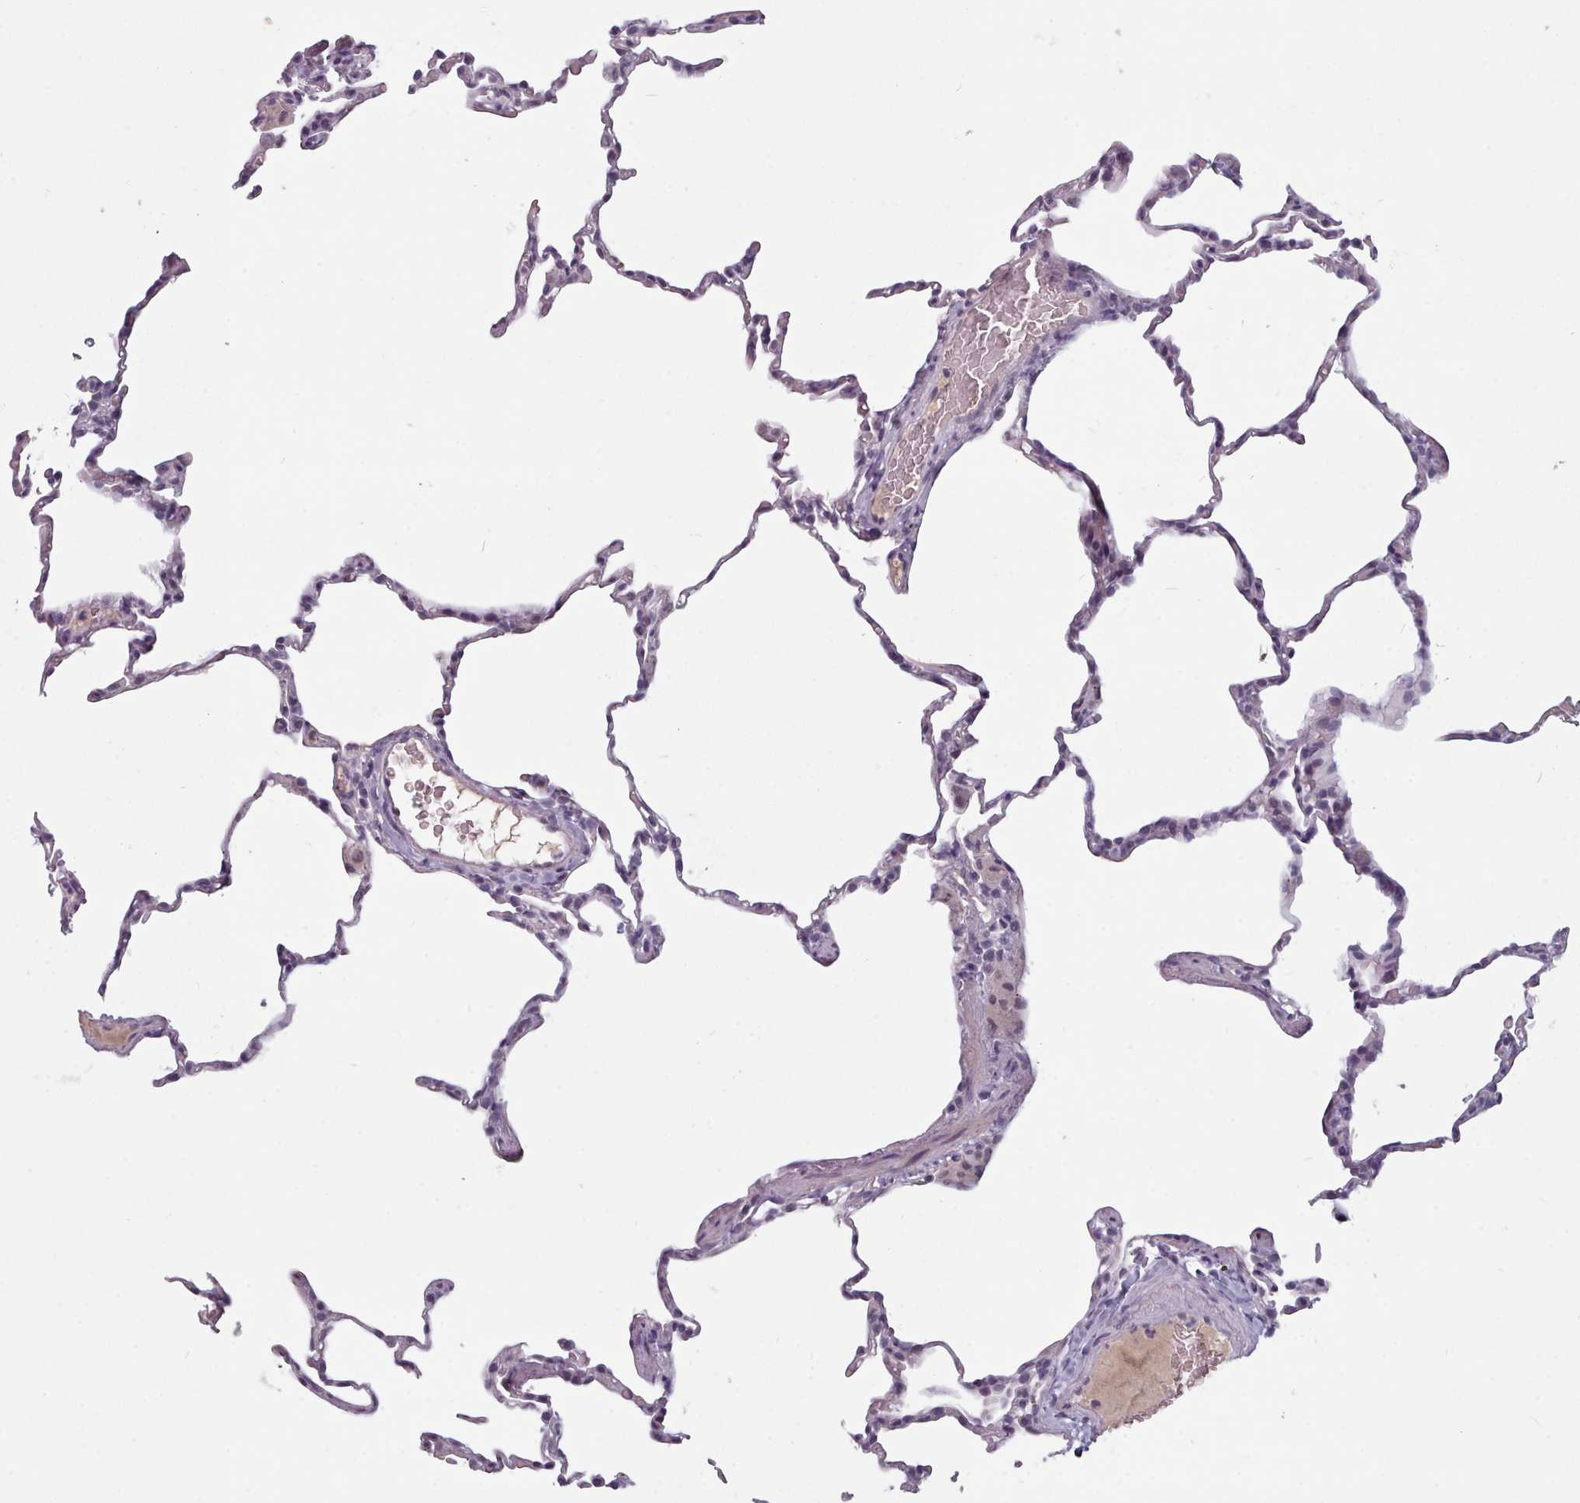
{"staining": {"intensity": "negative", "quantity": "none", "location": "none"}, "tissue": "lung", "cell_type": "Alveolar cells", "image_type": "normal", "snomed": [{"axis": "morphology", "description": "Normal tissue, NOS"}, {"axis": "topography", "description": "Lung"}], "caption": "A micrograph of lung stained for a protein displays no brown staining in alveolar cells. (DAB immunohistochemistry (IHC), high magnification).", "gene": "PBX4", "patient": {"sex": "male", "age": 20}}